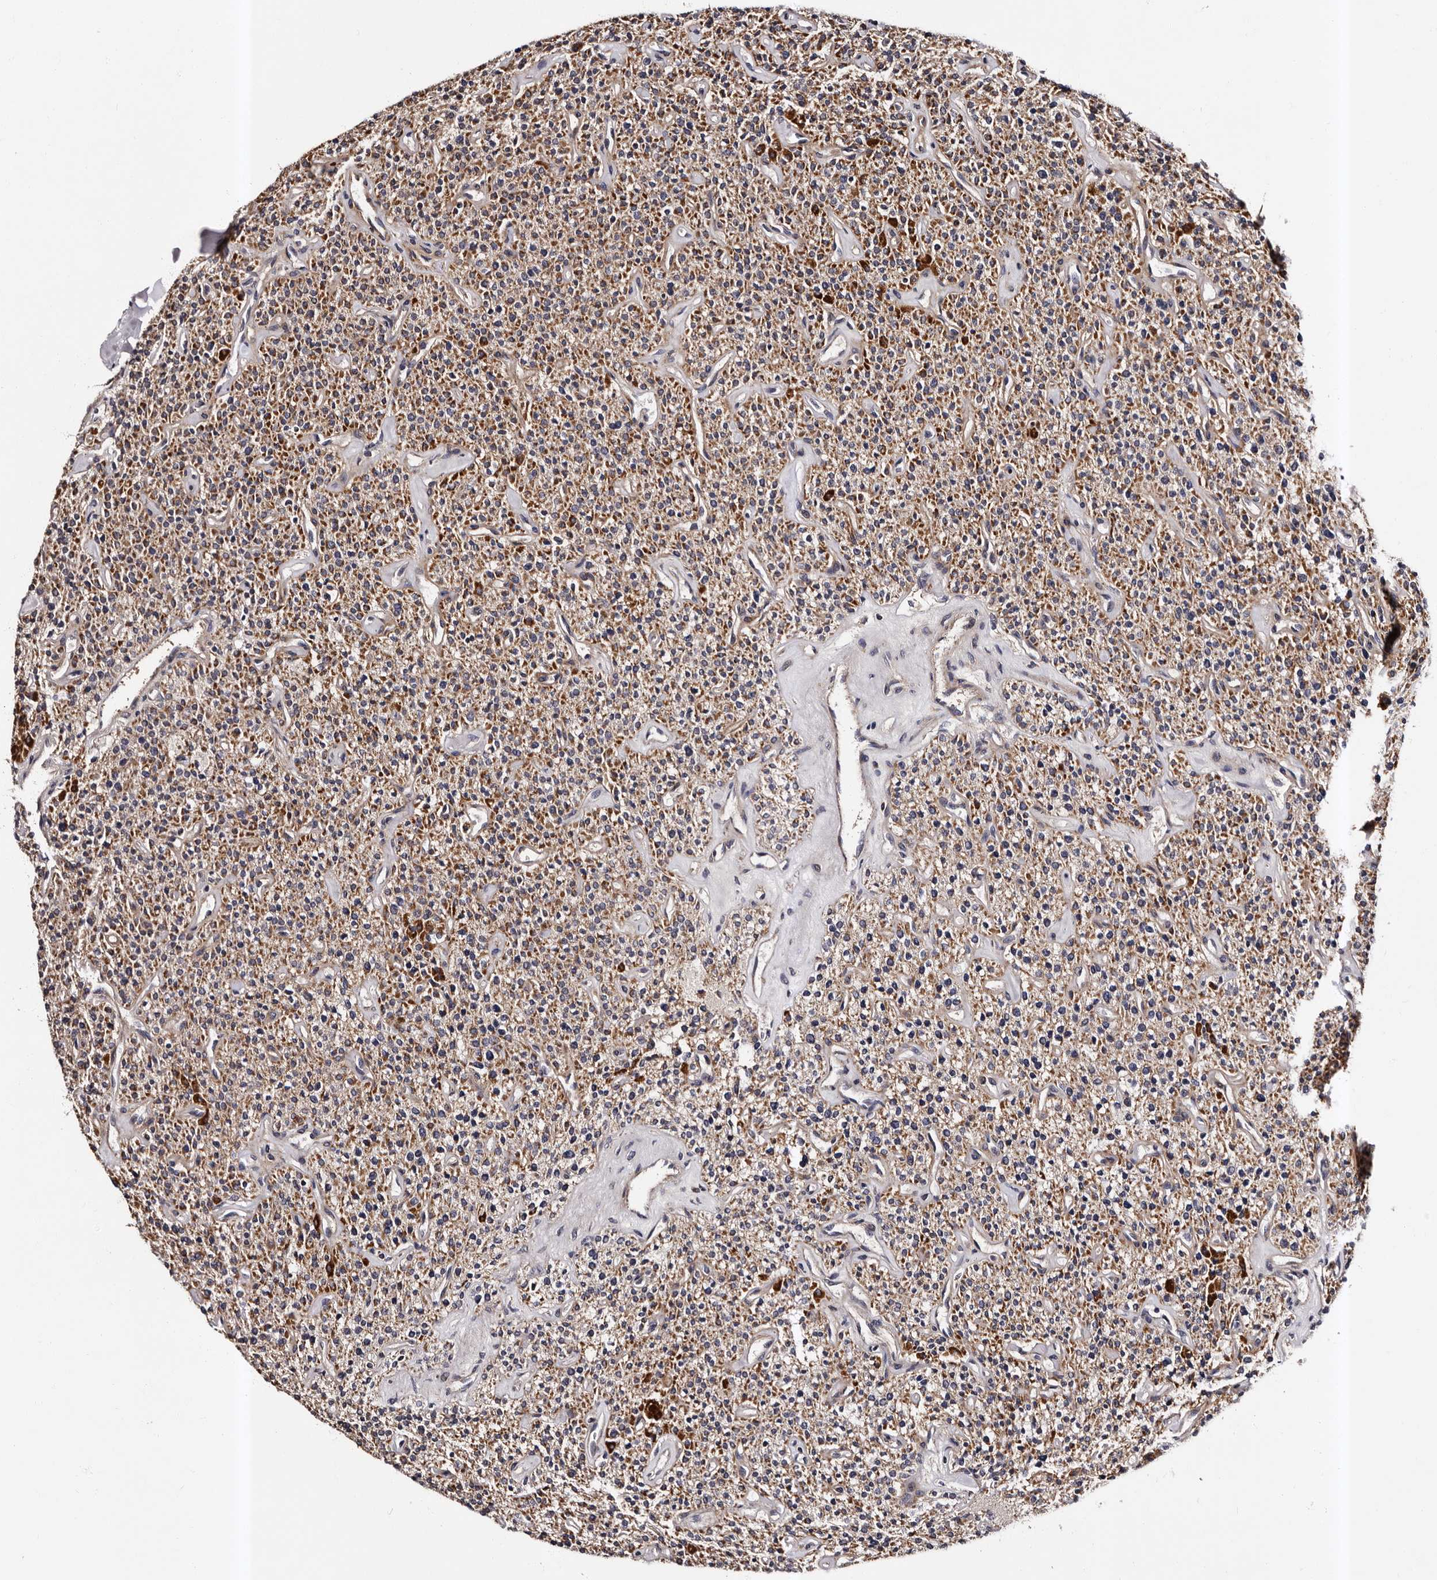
{"staining": {"intensity": "strong", "quantity": "25%-75%", "location": "cytoplasmic/membranous"}, "tissue": "parathyroid gland", "cell_type": "Glandular cells", "image_type": "normal", "snomed": [{"axis": "morphology", "description": "Normal tissue, NOS"}, {"axis": "topography", "description": "Parathyroid gland"}], "caption": "Protein expression analysis of unremarkable human parathyroid gland reveals strong cytoplasmic/membranous positivity in about 25%-75% of glandular cells. Using DAB (3,3'-diaminobenzidine) (brown) and hematoxylin (blue) stains, captured at high magnification using brightfield microscopy.", "gene": "ADCK5", "patient": {"sex": "male", "age": 46}}